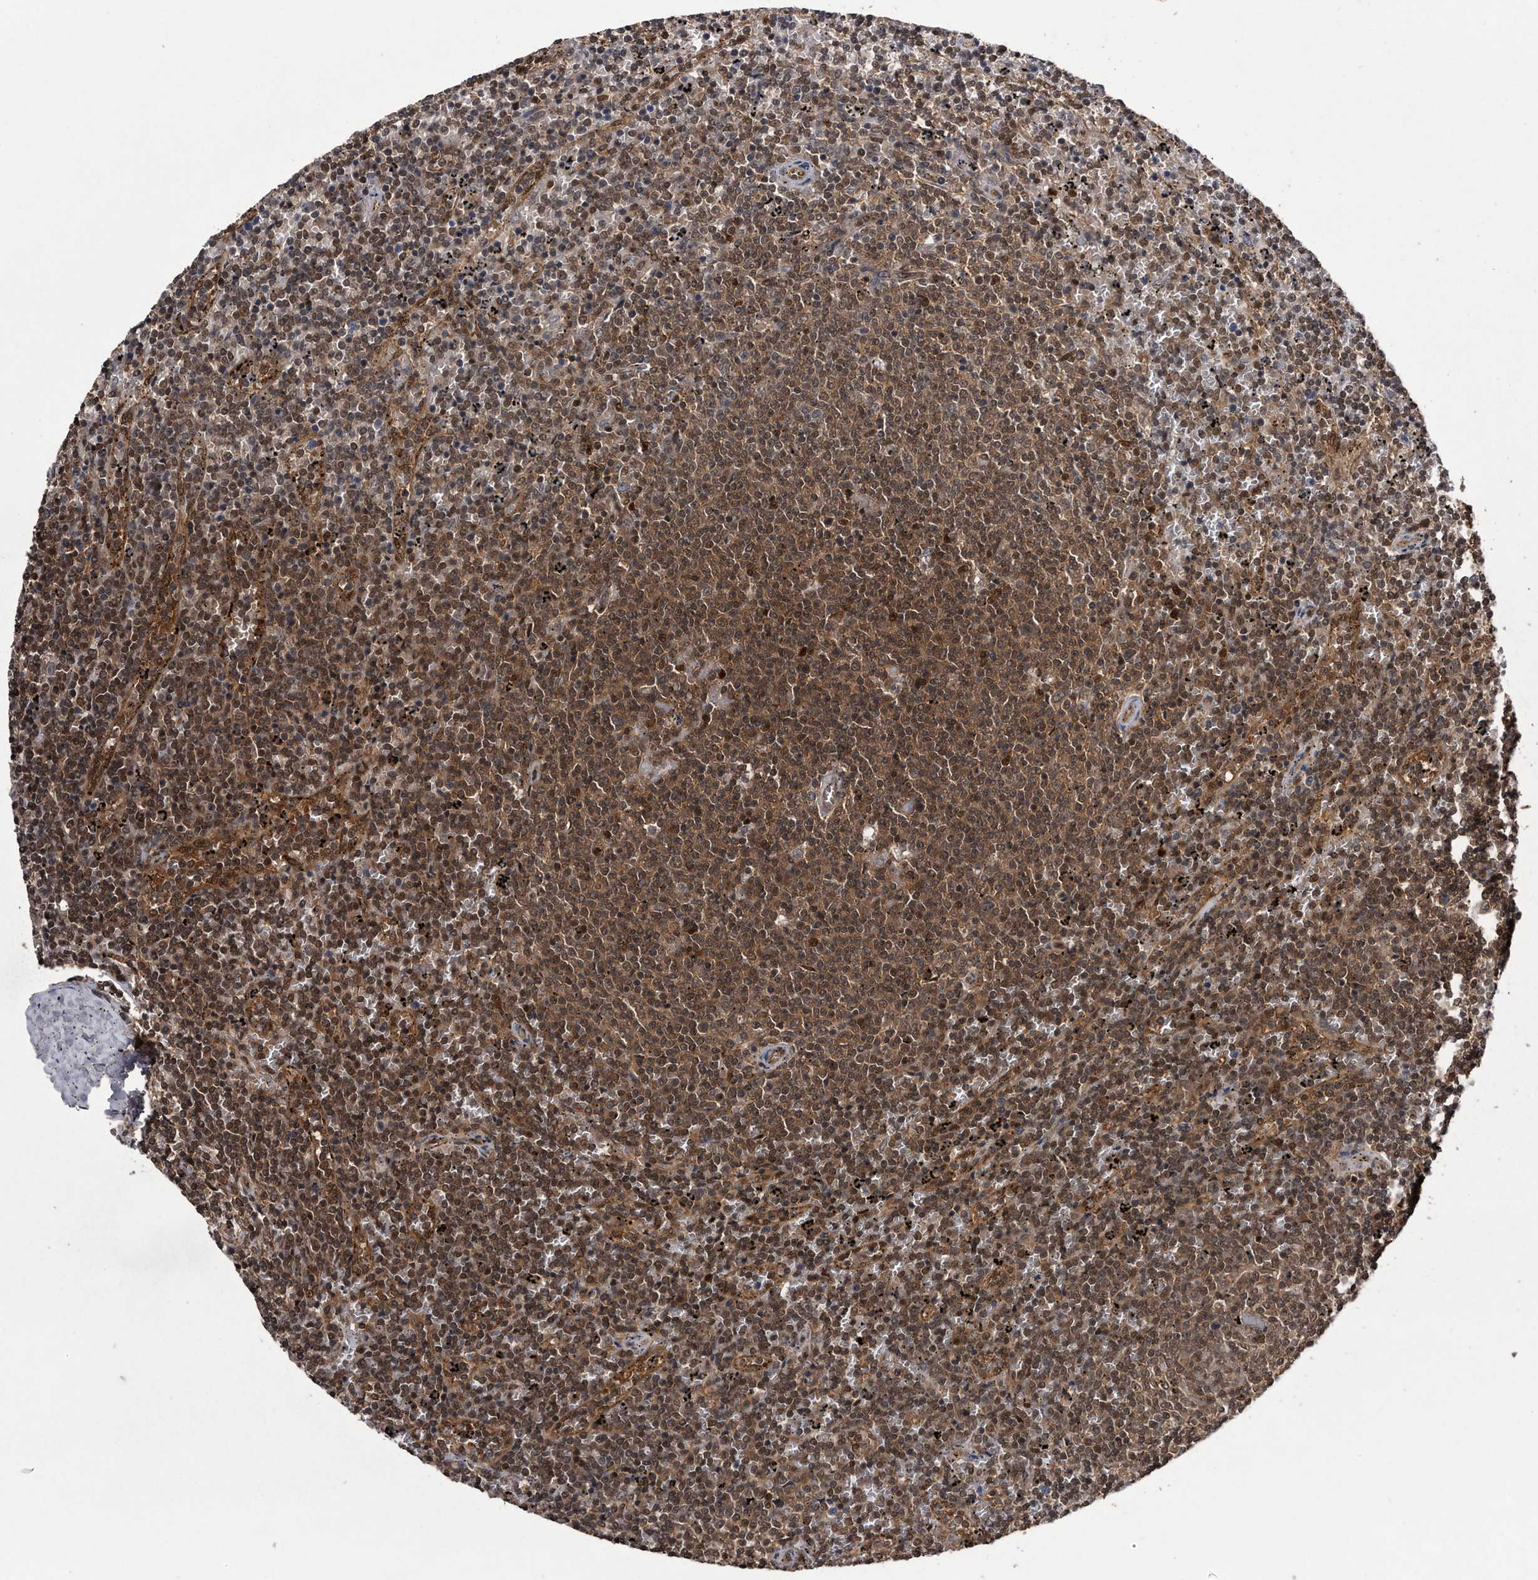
{"staining": {"intensity": "moderate", "quantity": ">75%", "location": "cytoplasmic/membranous,nuclear"}, "tissue": "lymphoma", "cell_type": "Tumor cells", "image_type": "cancer", "snomed": [{"axis": "morphology", "description": "Malignant lymphoma, non-Hodgkin's type, Low grade"}, {"axis": "topography", "description": "Spleen"}], "caption": "Immunohistochemistry (IHC) of lymphoma displays medium levels of moderate cytoplasmic/membranous and nuclear expression in approximately >75% of tumor cells. (DAB IHC, brown staining for protein, blue staining for nuclei).", "gene": "RAD23B", "patient": {"sex": "female", "age": 50}}